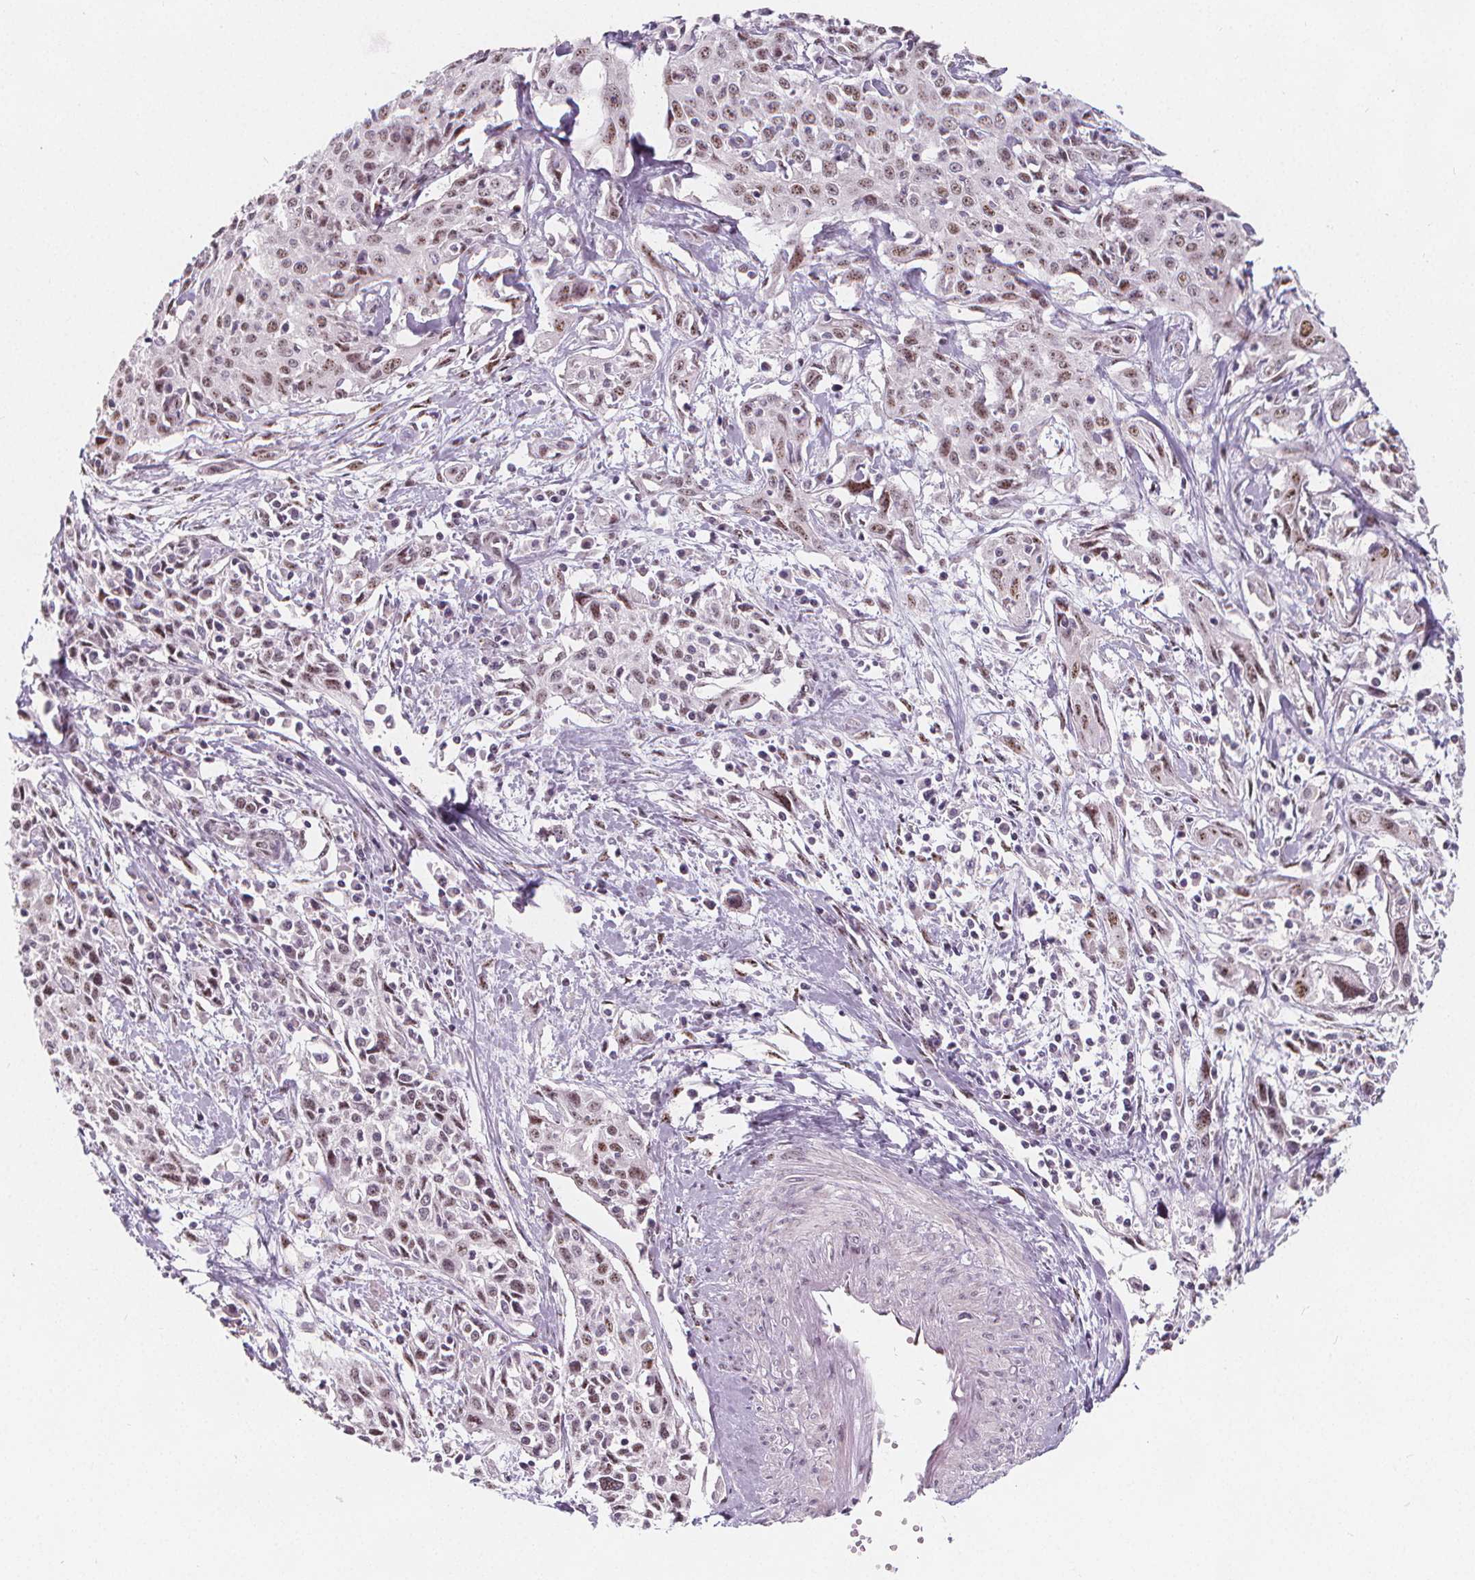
{"staining": {"intensity": "weak", "quantity": "<25%", "location": "nuclear"}, "tissue": "cervical cancer", "cell_type": "Tumor cells", "image_type": "cancer", "snomed": [{"axis": "morphology", "description": "Squamous cell carcinoma, NOS"}, {"axis": "topography", "description": "Cervix"}], "caption": "Immunohistochemistry of cervical cancer (squamous cell carcinoma) displays no expression in tumor cells.", "gene": "DRC3", "patient": {"sex": "female", "age": 38}}